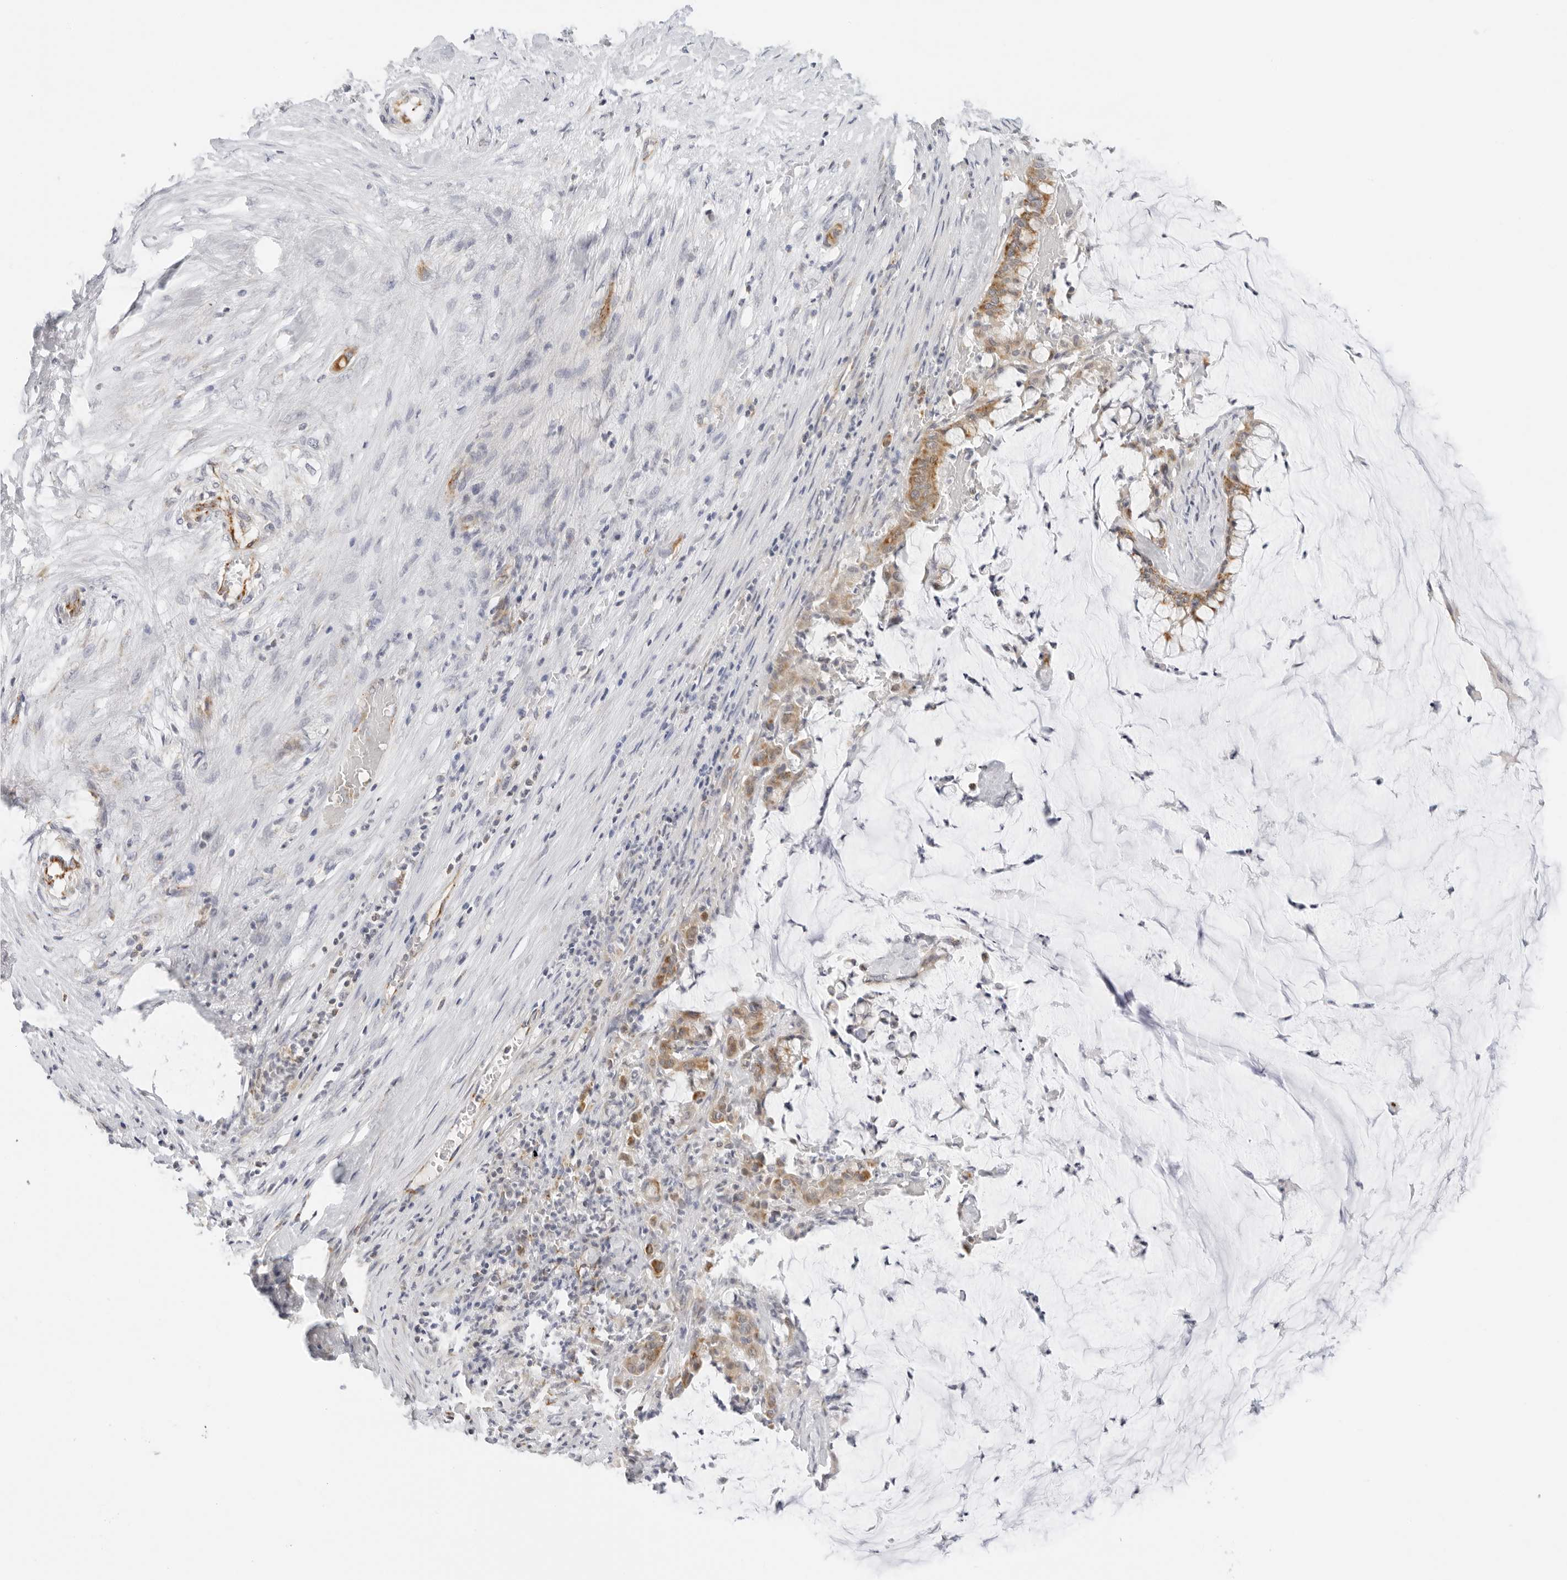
{"staining": {"intensity": "moderate", "quantity": ">75%", "location": "cytoplasmic/membranous"}, "tissue": "pancreatic cancer", "cell_type": "Tumor cells", "image_type": "cancer", "snomed": [{"axis": "morphology", "description": "Adenocarcinoma, NOS"}, {"axis": "topography", "description": "Pancreas"}], "caption": "Pancreatic cancer (adenocarcinoma) stained with immunohistochemistry demonstrates moderate cytoplasmic/membranous staining in approximately >75% of tumor cells.", "gene": "RC3H1", "patient": {"sex": "male", "age": 41}}